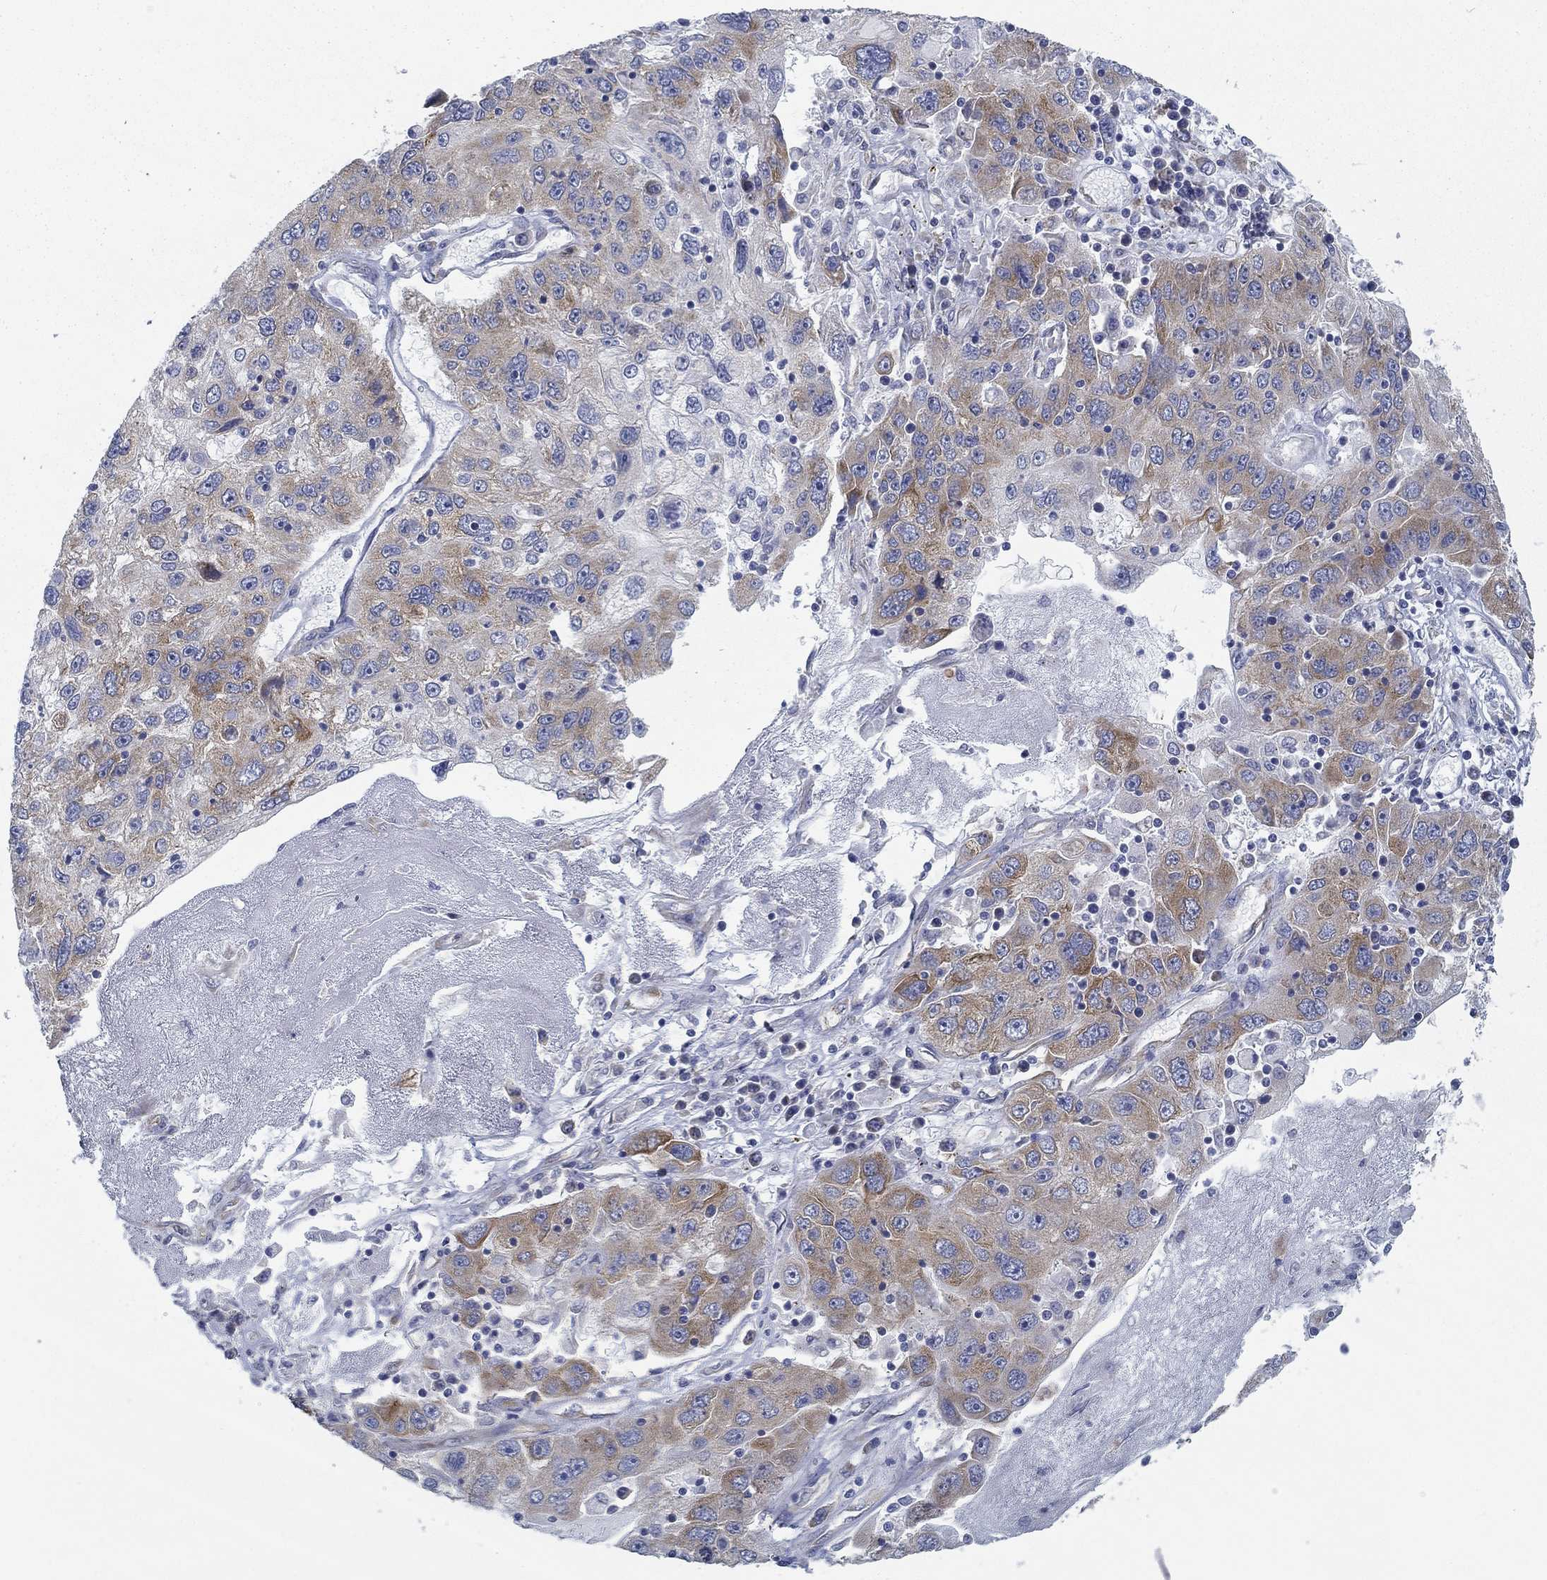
{"staining": {"intensity": "moderate", "quantity": "<25%", "location": "cytoplasmic/membranous"}, "tissue": "stomach cancer", "cell_type": "Tumor cells", "image_type": "cancer", "snomed": [{"axis": "morphology", "description": "Adenocarcinoma, NOS"}, {"axis": "topography", "description": "Stomach"}], "caption": "Immunohistochemical staining of human adenocarcinoma (stomach) demonstrates low levels of moderate cytoplasmic/membranous staining in approximately <25% of tumor cells.", "gene": "FXR1", "patient": {"sex": "male", "age": 56}}